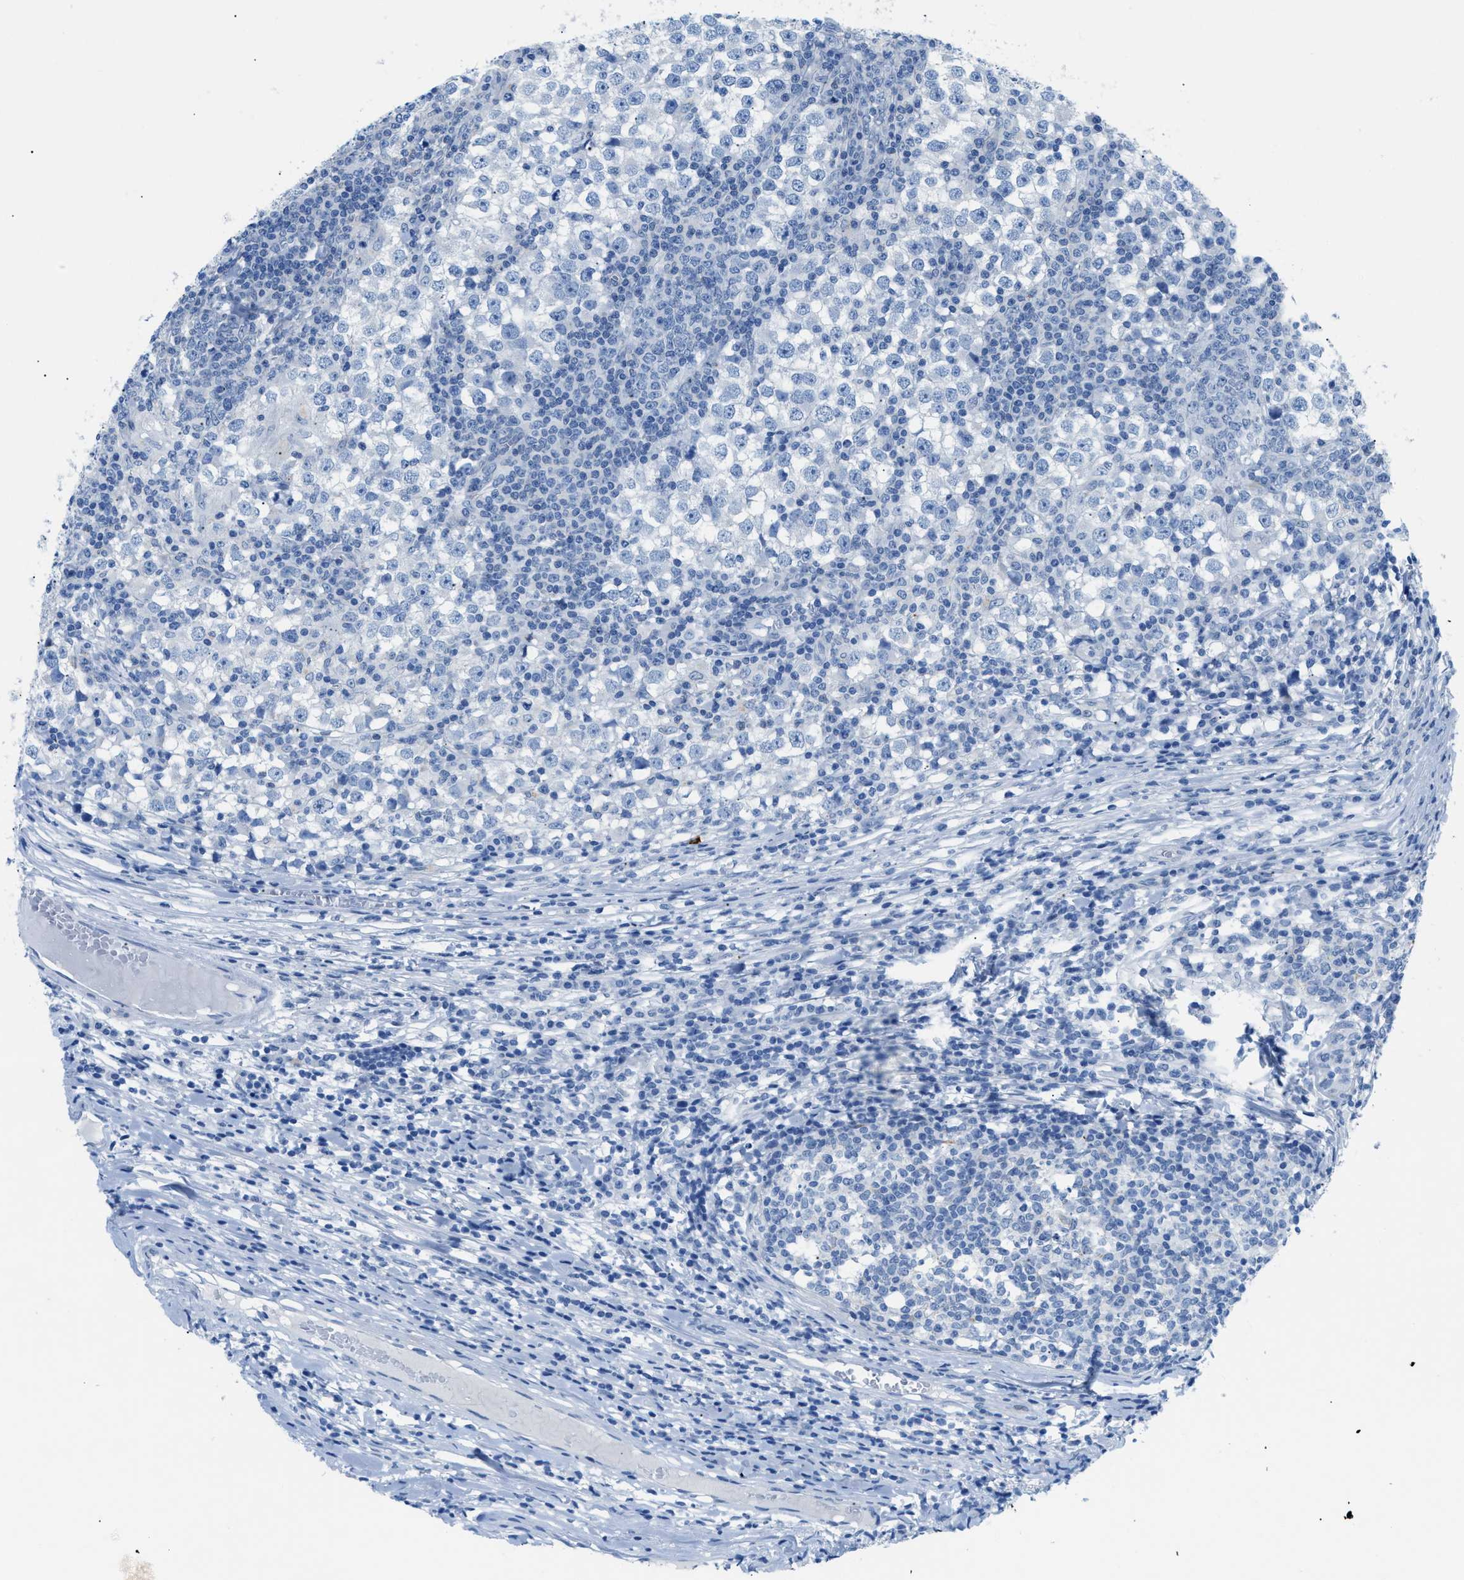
{"staining": {"intensity": "negative", "quantity": "none", "location": "none"}, "tissue": "testis cancer", "cell_type": "Tumor cells", "image_type": "cancer", "snomed": [{"axis": "morphology", "description": "Seminoma, NOS"}, {"axis": "topography", "description": "Testis"}], "caption": "High power microscopy image of an immunohistochemistry histopathology image of testis cancer (seminoma), revealing no significant staining in tumor cells.", "gene": "FDCSP", "patient": {"sex": "male", "age": 65}}